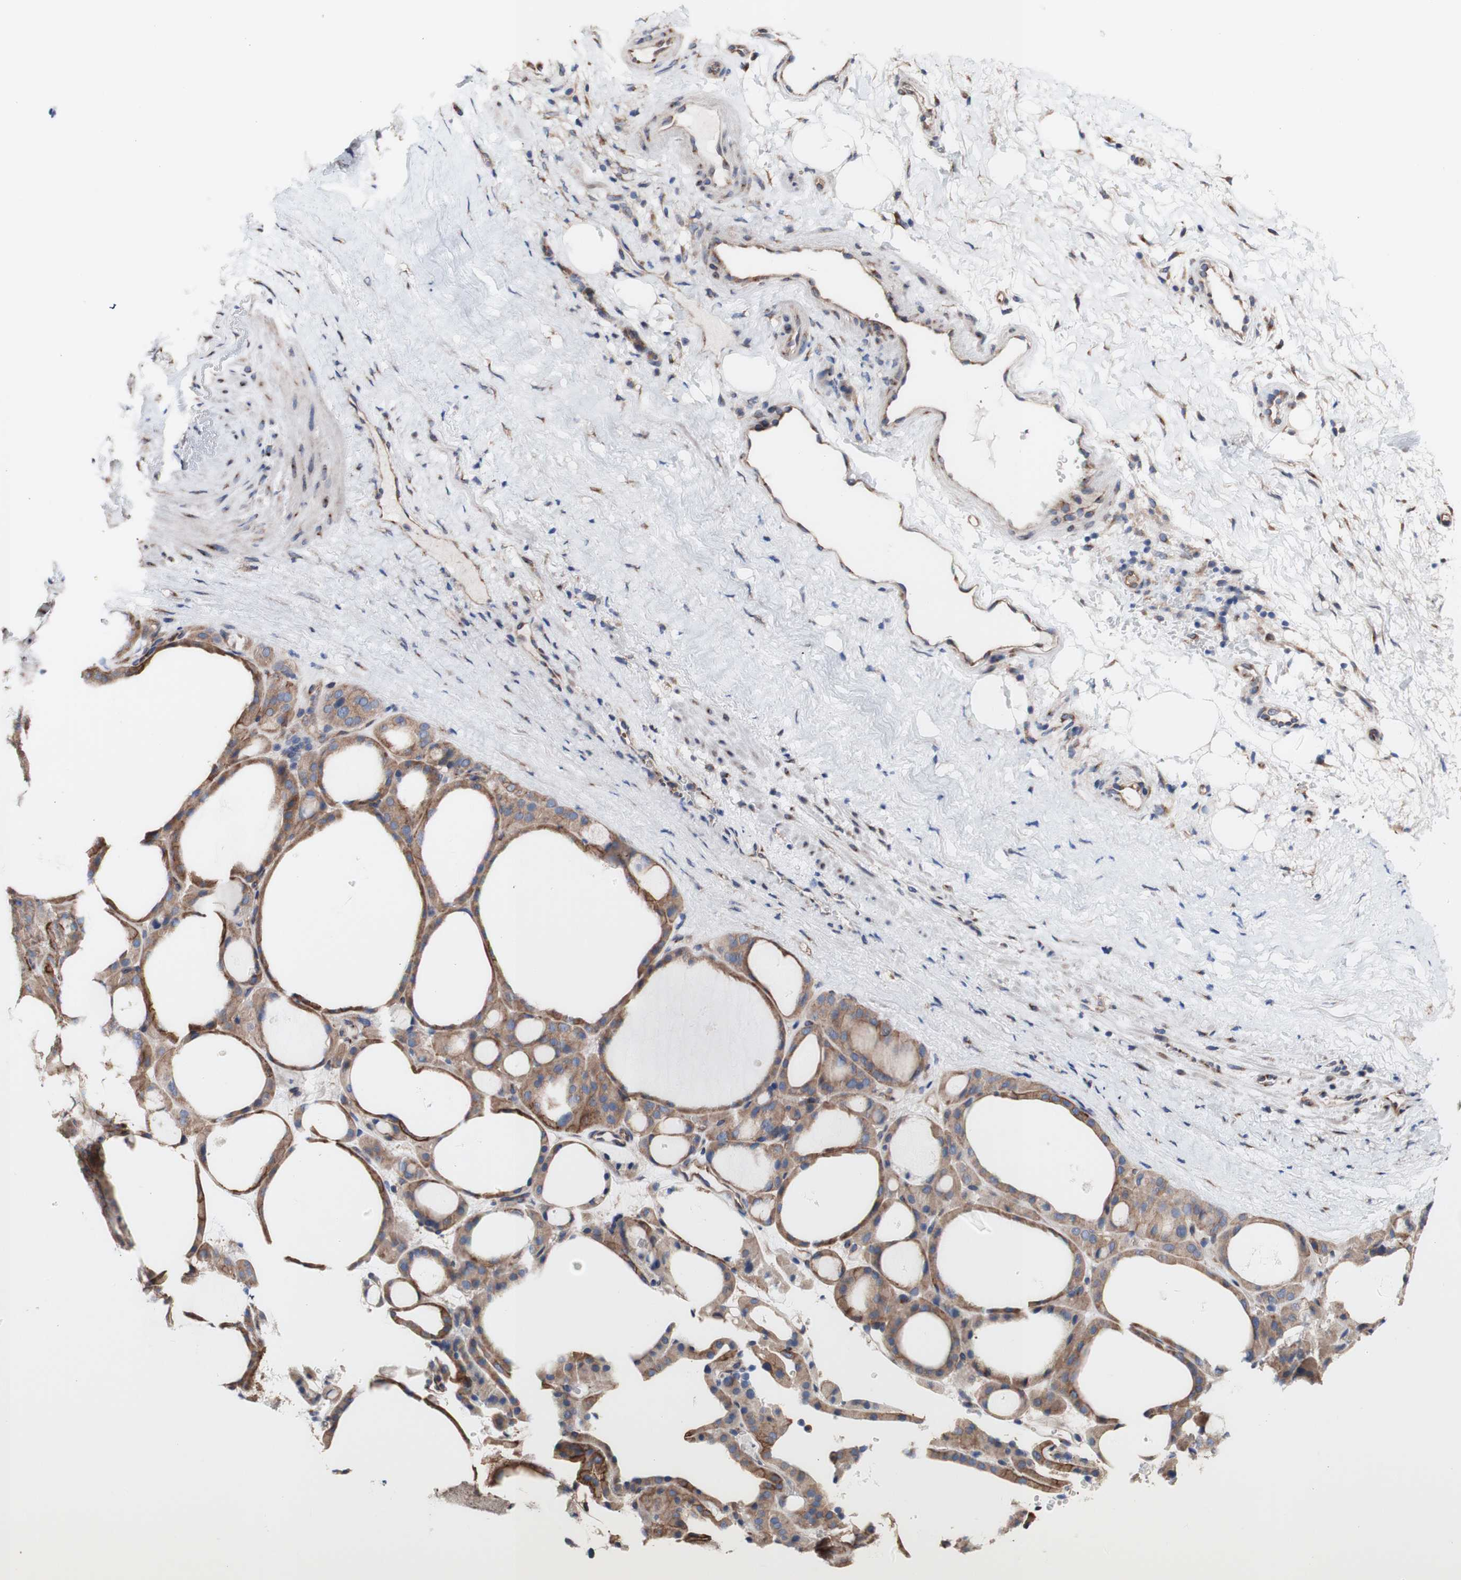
{"staining": {"intensity": "moderate", "quantity": ">75%", "location": "cytoplasmic/membranous"}, "tissue": "thyroid gland", "cell_type": "Glandular cells", "image_type": "normal", "snomed": [{"axis": "morphology", "description": "Normal tissue, NOS"}, {"axis": "morphology", "description": "Carcinoma, NOS"}, {"axis": "topography", "description": "Thyroid gland"}], "caption": "Moderate cytoplasmic/membranous positivity for a protein is seen in approximately >75% of glandular cells of benign thyroid gland using immunohistochemistry (IHC).", "gene": "LRIG3", "patient": {"sex": "female", "age": 86}}